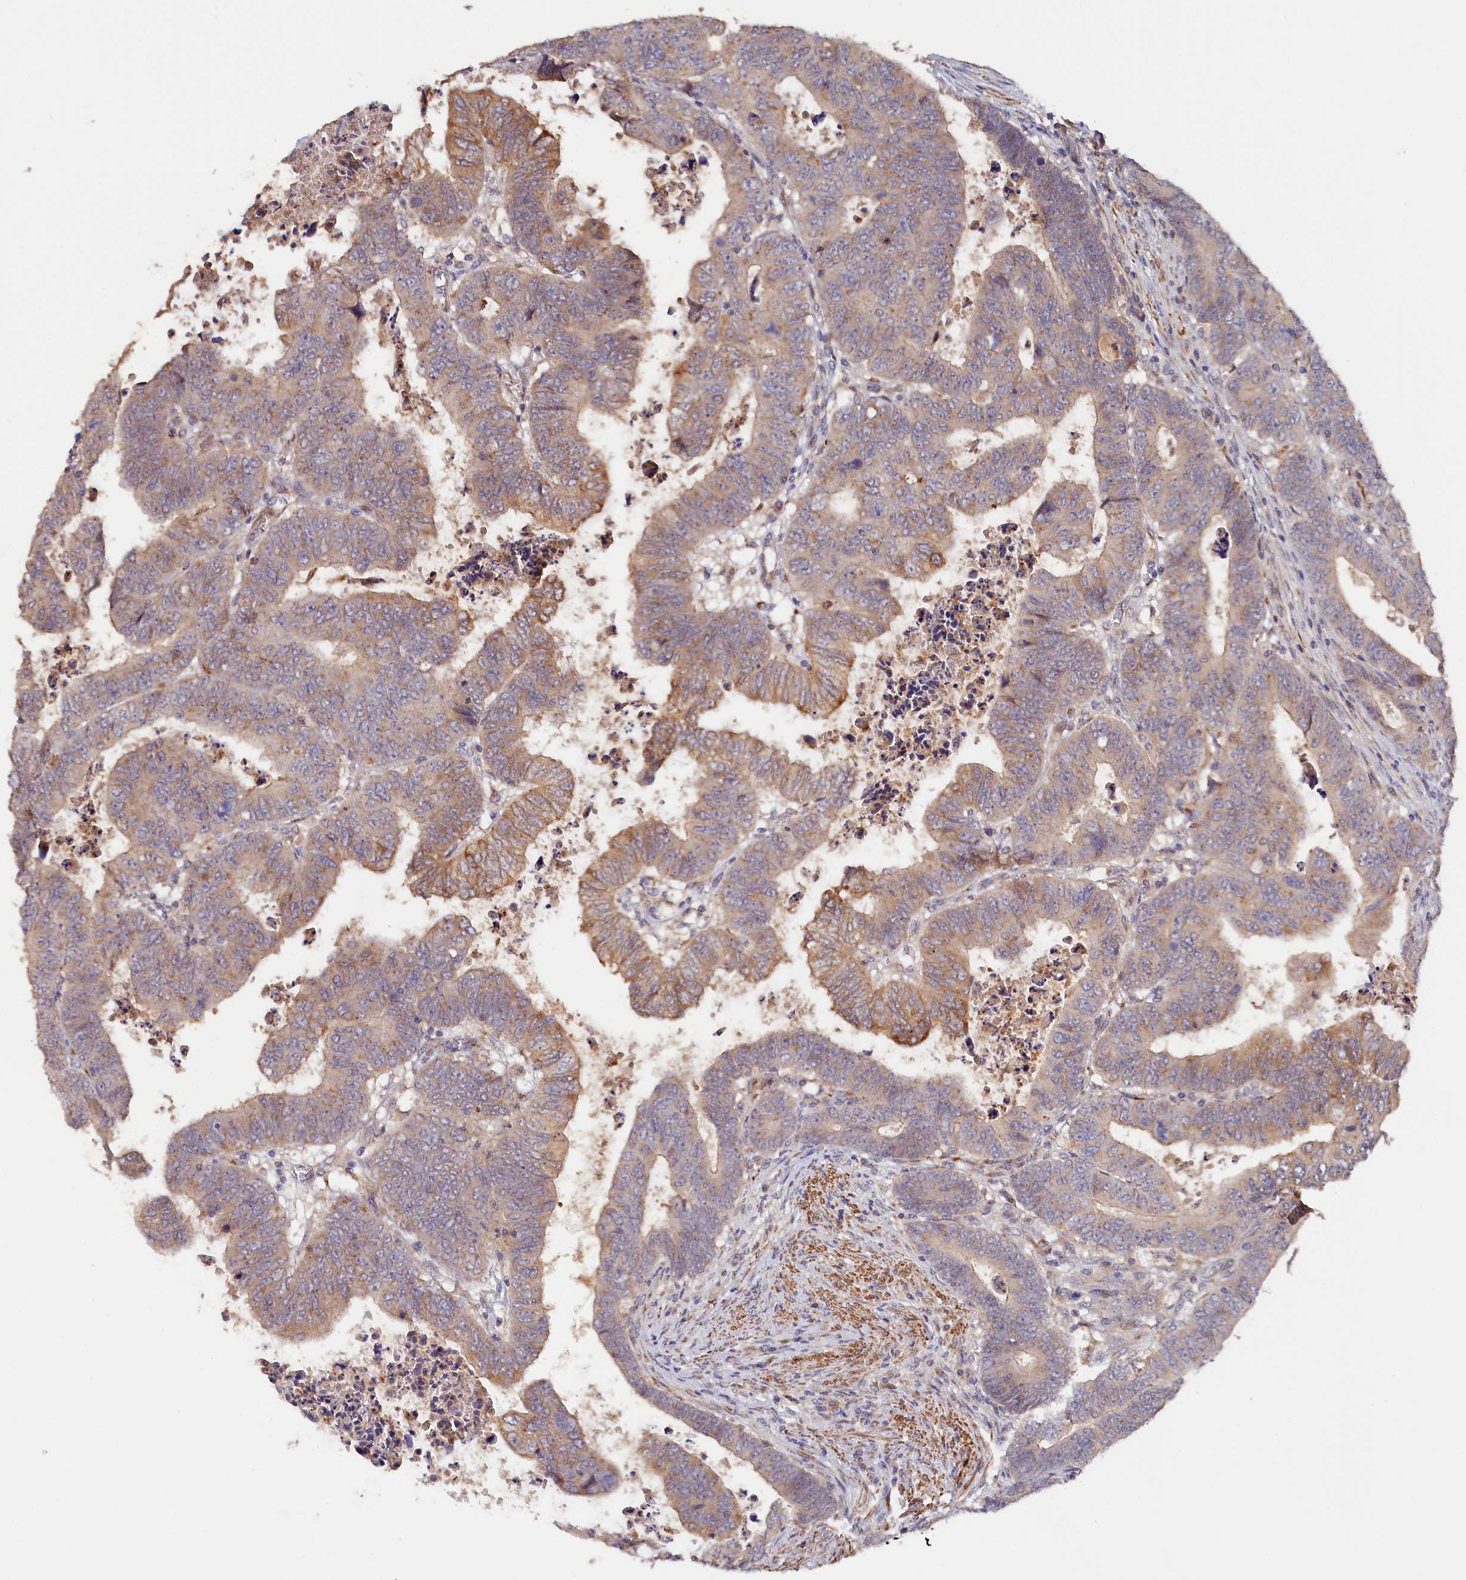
{"staining": {"intensity": "moderate", "quantity": ">75%", "location": "cytoplasmic/membranous"}, "tissue": "colorectal cancer", "cell_type": "Tumor cells", "image_type": "cancer", "snomed": [{"axis": "morphology", "description": "Normal tissue, NOS"}, {"axis": "morphology", "description": "Adenocarcinoma, NOS"}, {"axis": "topography", "description": "Rectum"}], "caption": "There is medium levels of moderate cytoplasmic/membranous expression in tumor cells of colorectal adenocarcinoma, as demonstrated by immunohistochemical staining (brown color).", "gene": "TANGO6", "patient": {"sex": "female", "age": 65}}